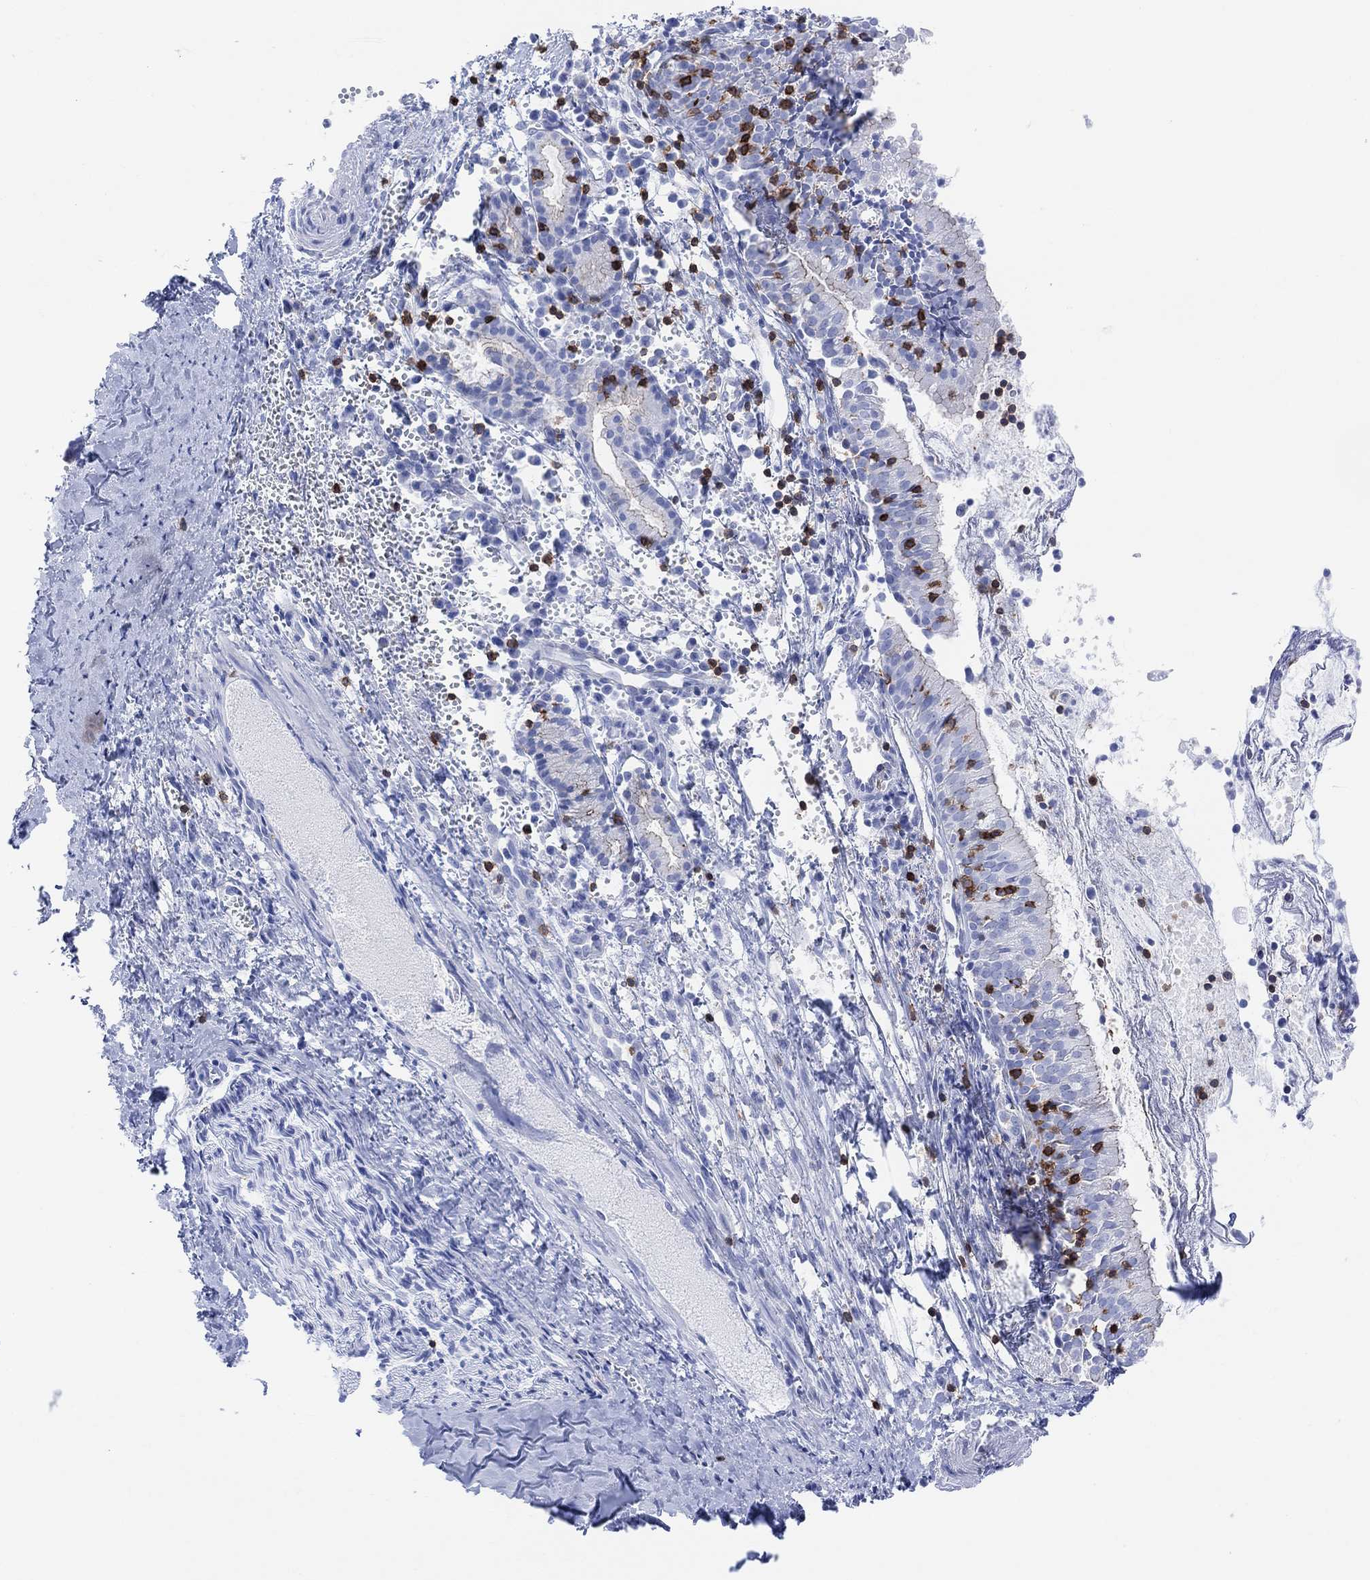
{"staining": {"intensity": "moderate", "quantity": "<25%", "location": "cytoplasmic/membranous"}, "tissue": "nasopharynx", "cell_type": "Respiratory epithelial cells", "image_type": "normal", "snomed": [{"axis": "morphology", "description": "Normal tissue, NOS"}, {"axis": "topography", "description": "Nasopharynx"}], "caption": "A photomicrograph of human nasopharynx stained for a protein demonstrates moderate cytoplasmic/membranous brown staining in respiratory epithelial cells. The protein is shown in brown color, while the nuclei are stained blue.", "gene": "GPR65", "patient": {"sex": "male", "age": 9}}